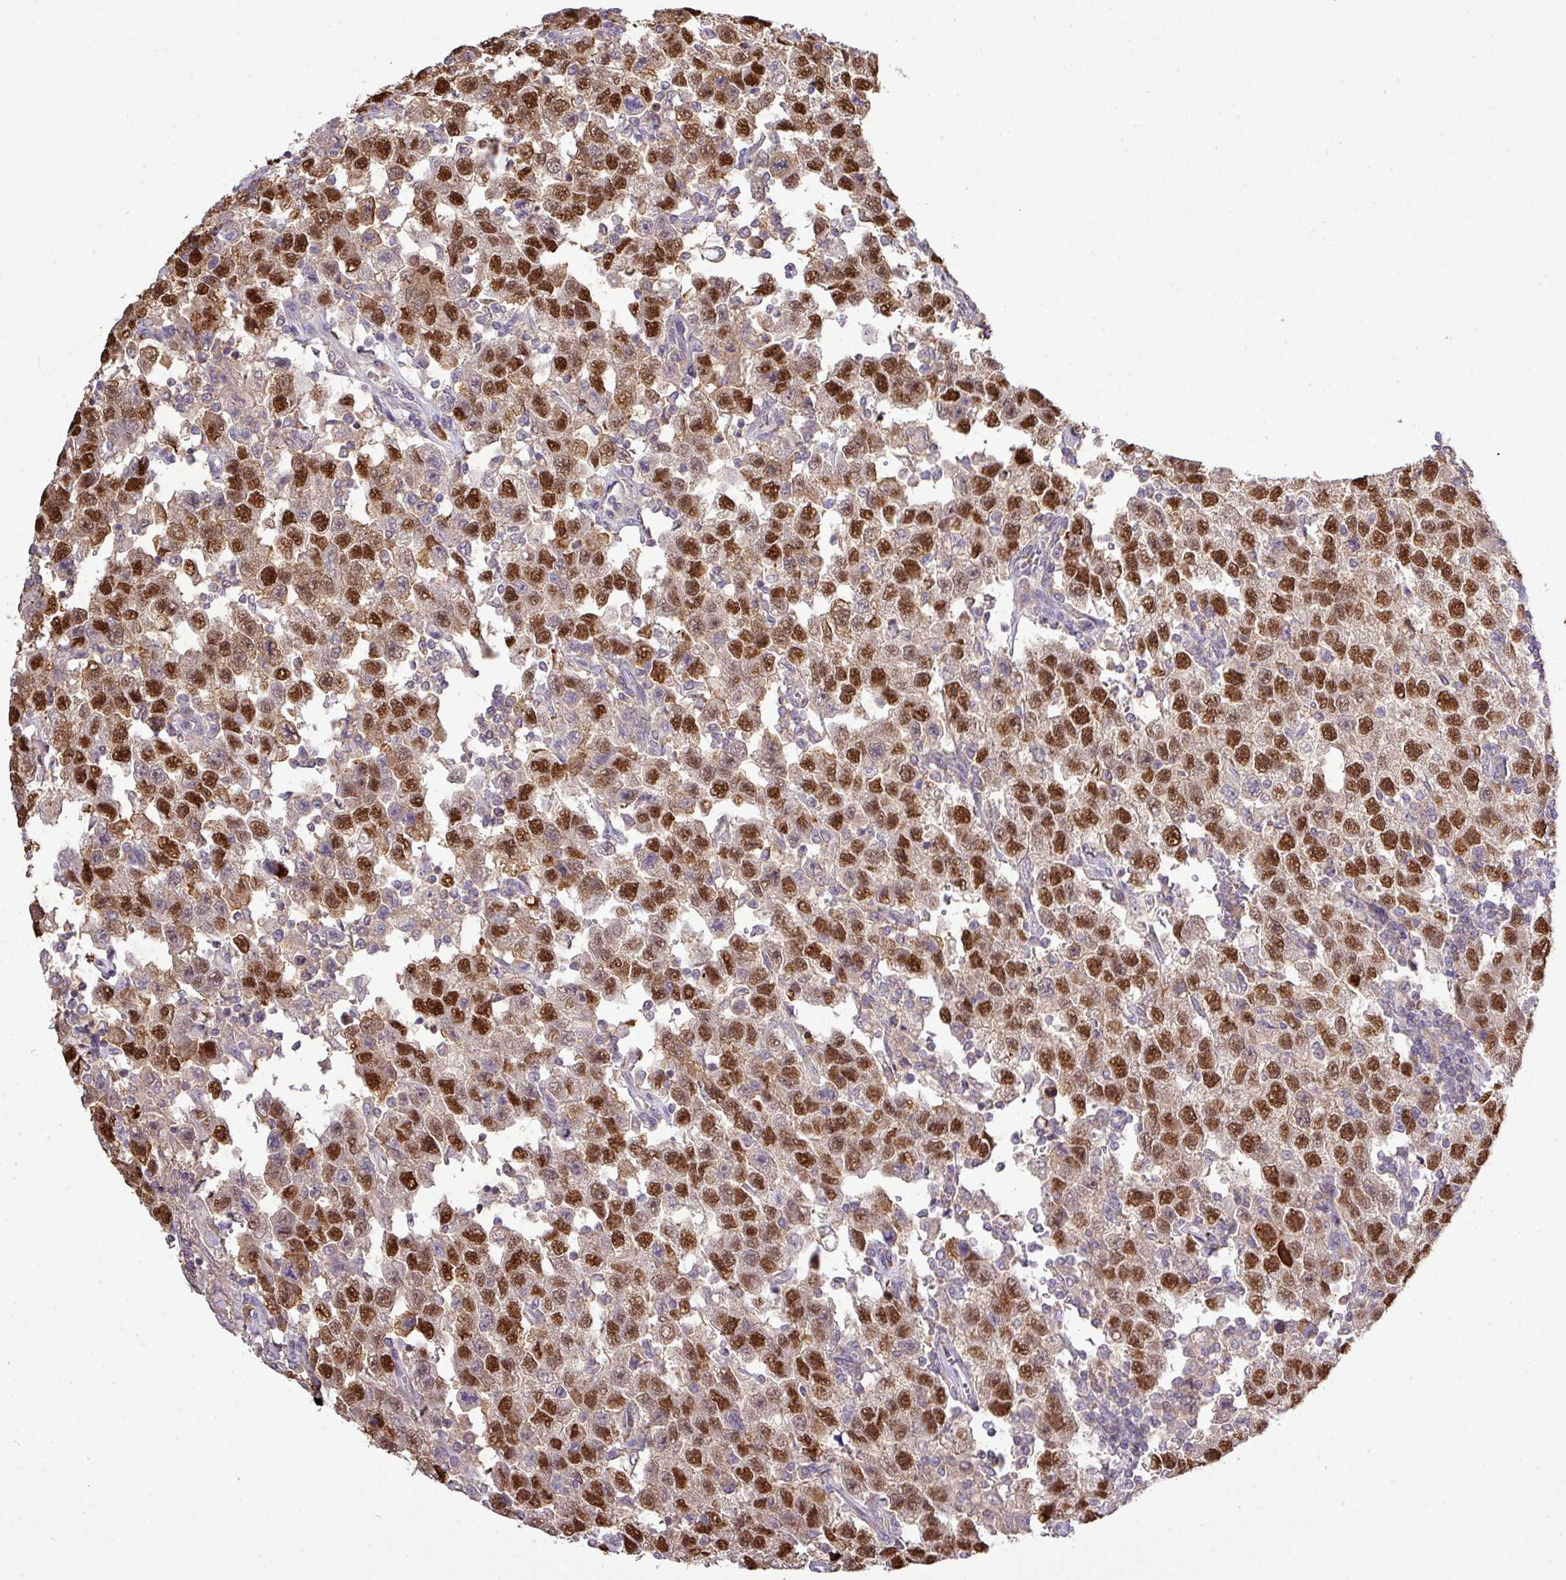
{"staining": {"intensity": "strong", "quantity": ">75%", "location": "nuclear"}, "tissue": "testis cancer", "cell_type": "Tumor cells", "image_type": "cancer", "snomed": [{"axis": "morphology", "description": "Seminoma, NOS"}, {"axis": "topography", "description": "Testis"}], "caption": "Strong nuclear protein expression is appreciated in approximately >75% of tumor cells in testis cancer (seminoma).", "gene": "TPRA1", "patient": {"sex": "male", "age": 41}}